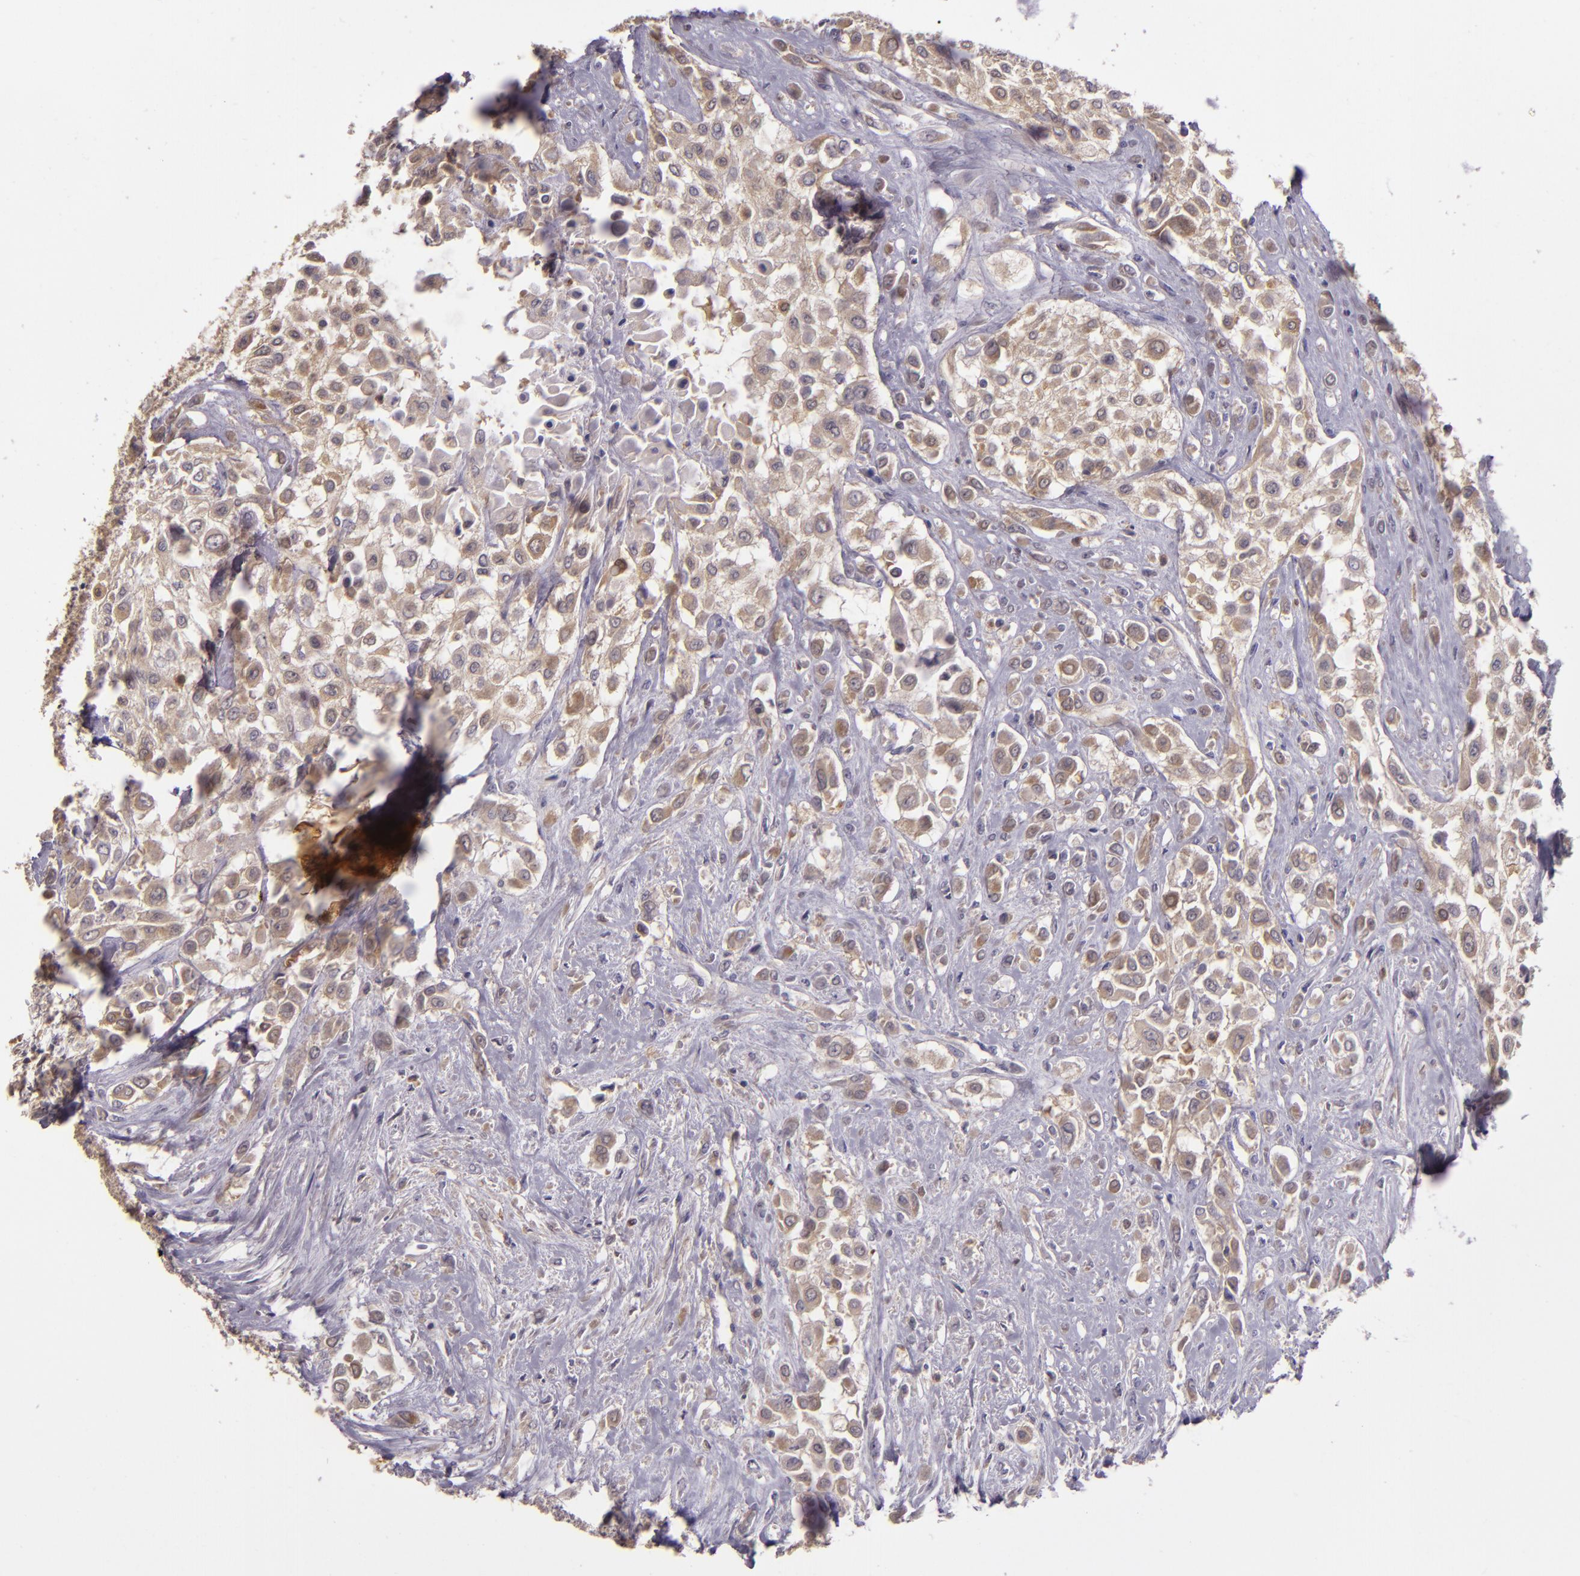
{"staining": {"intensity": "weak", "quantity": ">75%", "location": "cytoplasmic/membranous"}, "tissue": "urothelial cancer", "cell_type": "Tumor cells", "image_type": "cancer", "snomed": [{"axis": "morphology", "description": "Urothelial carcinoma, High grade"}, {"axis": "topography", "description": "Urinary bladder"}], "caption": "Human urothelial cancer stained with a protein marker exhibits weak staining in tumor cells.", "gene": "FHIT", "patient": {"sex": "male", "age": 57}}